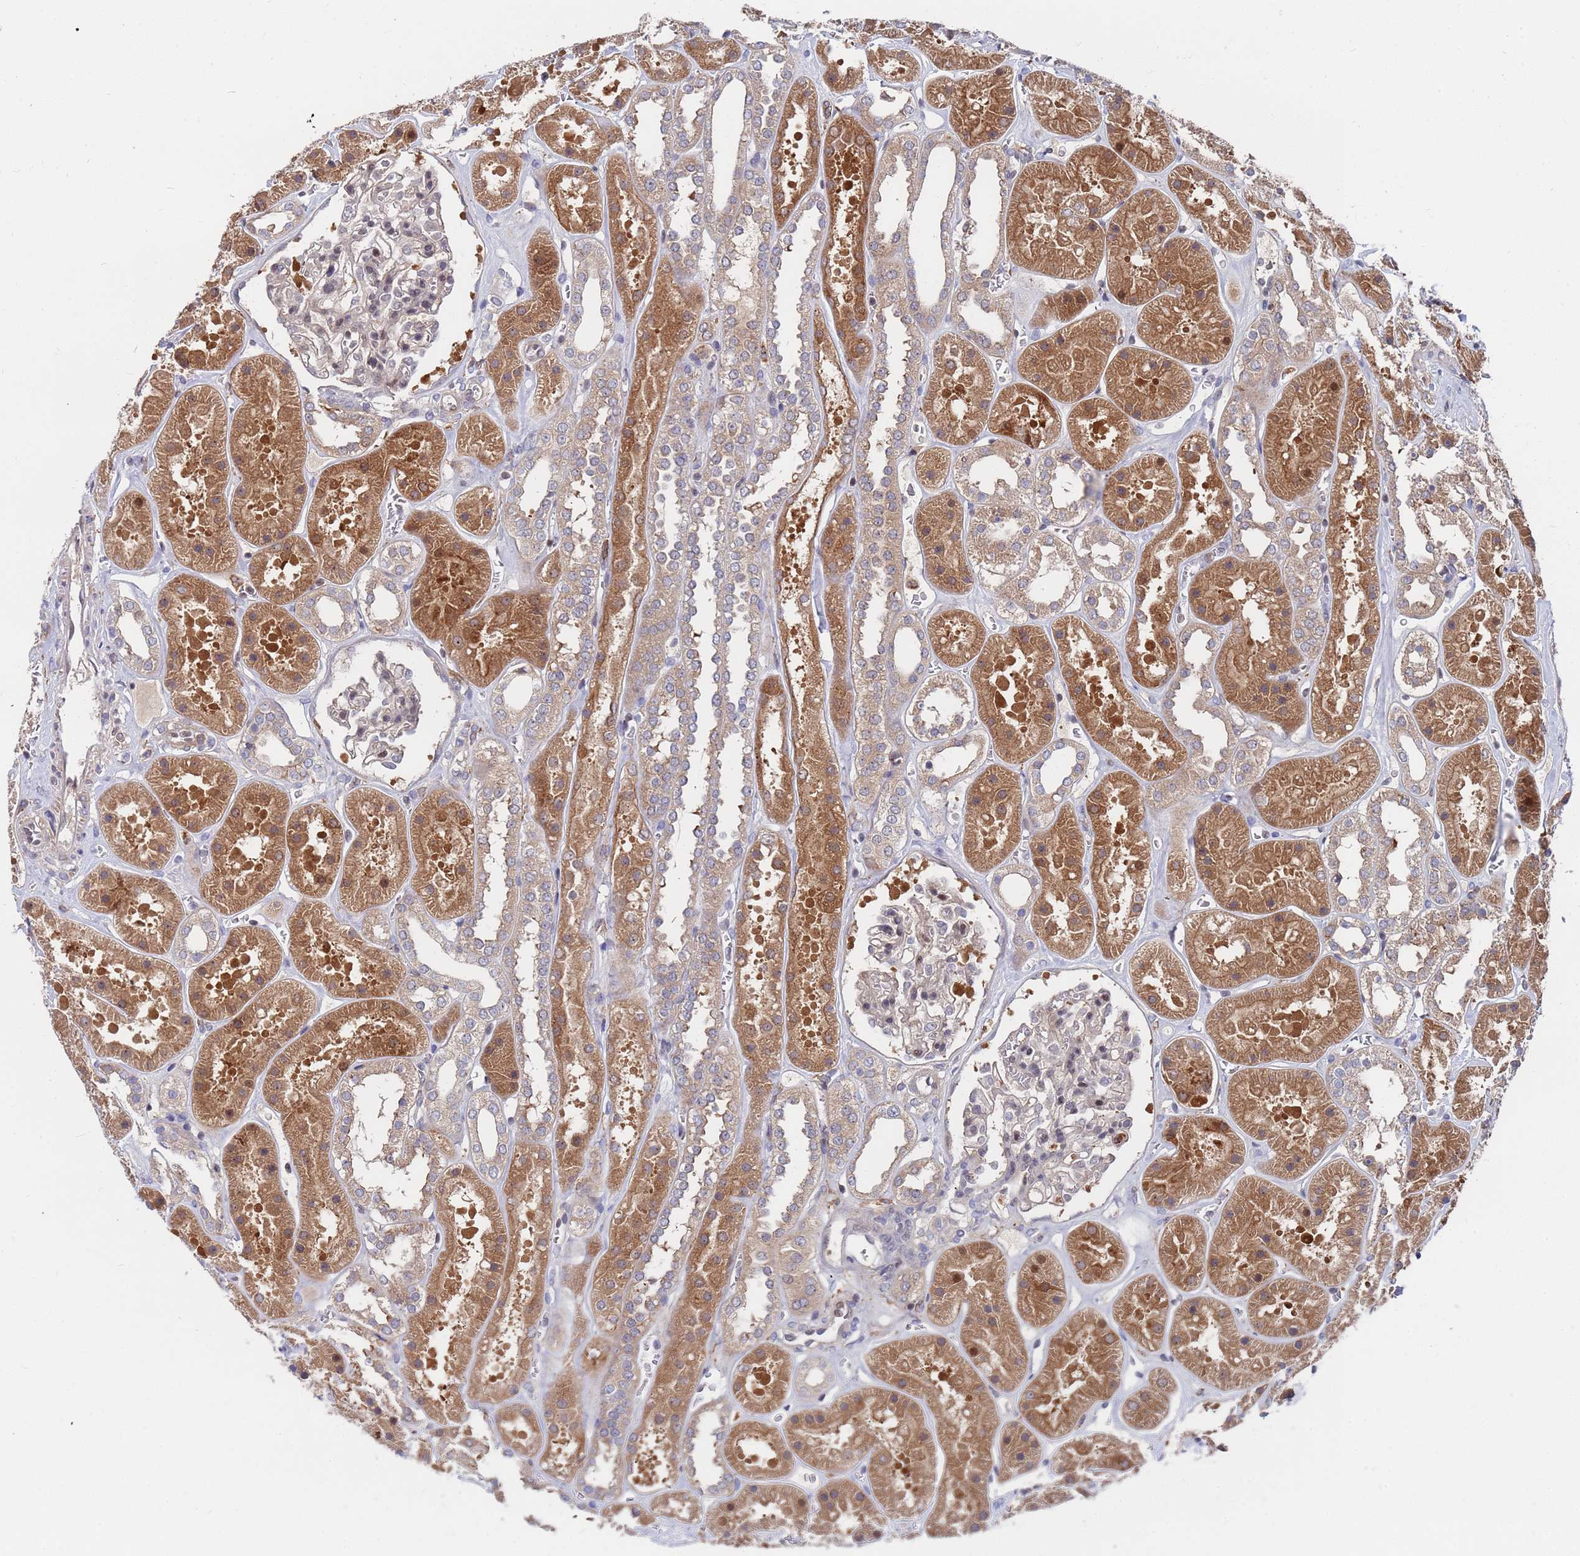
{"staining": {"intensity": "moderate", "quantity": "<25%", "location": "nuclear"}, "tissue": "kidney", "cell_type": "Cells in glomeruli", "image_type": "normal", "snomed": [{"axis": "morphology", "description": "Normal tissue, NOS"}, {"axis": "topography", "description": "Kidney"}], "caption": "Kidney stained with DAB immunohistochemistry (IHC) shows low levels of moderate nuclear expression in about <25% of cells in glomeruli.", "gene": "TMBIM6", "patient": {"sex": "female", "age": 41}}